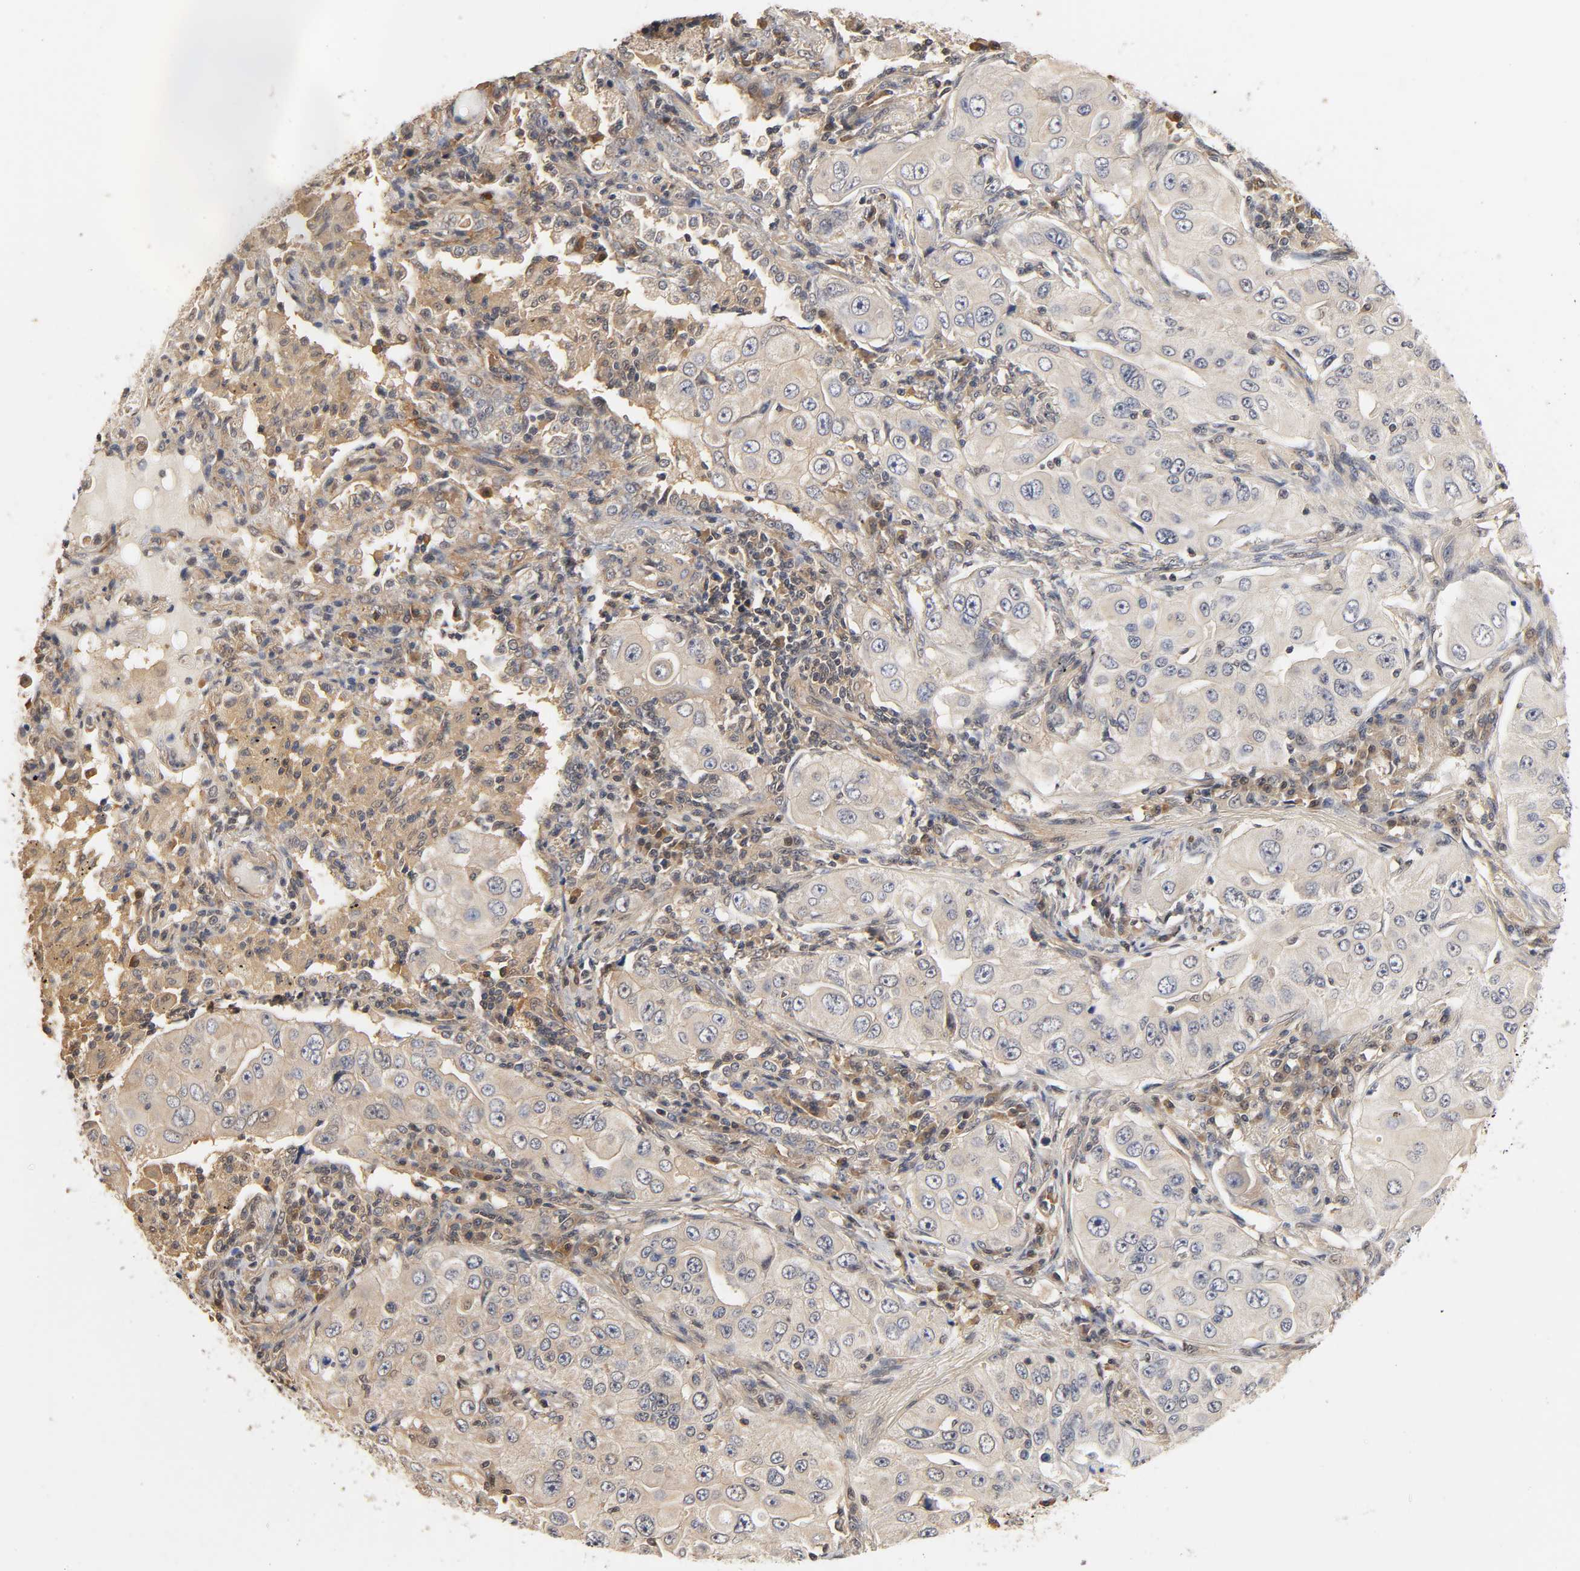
{"staining": {"intensity": "negative", "quantity": "none", "location": "none"}, "tissue": "lung cancer", "cell_type": "Tumor cells", "image_type": "cancer", "snomed": [{"axis": "morphology", "description": "Adenocarcinoma, NOS"}, {"axis": "topography", "description": "Lung"}], "caption": "Protein analysis of lung cancer (adenocarcinoma) shows no significant expression in tumor cells. The staining was performed using DAB (3,3'-diaminobenzidine) to visualize the protein expression in brown, while the nuclei were stained in blue with hematoxylin (Magnification: 20x).", "gene": "PDE5A", "patient": {"sex": "male", "age": 84}}